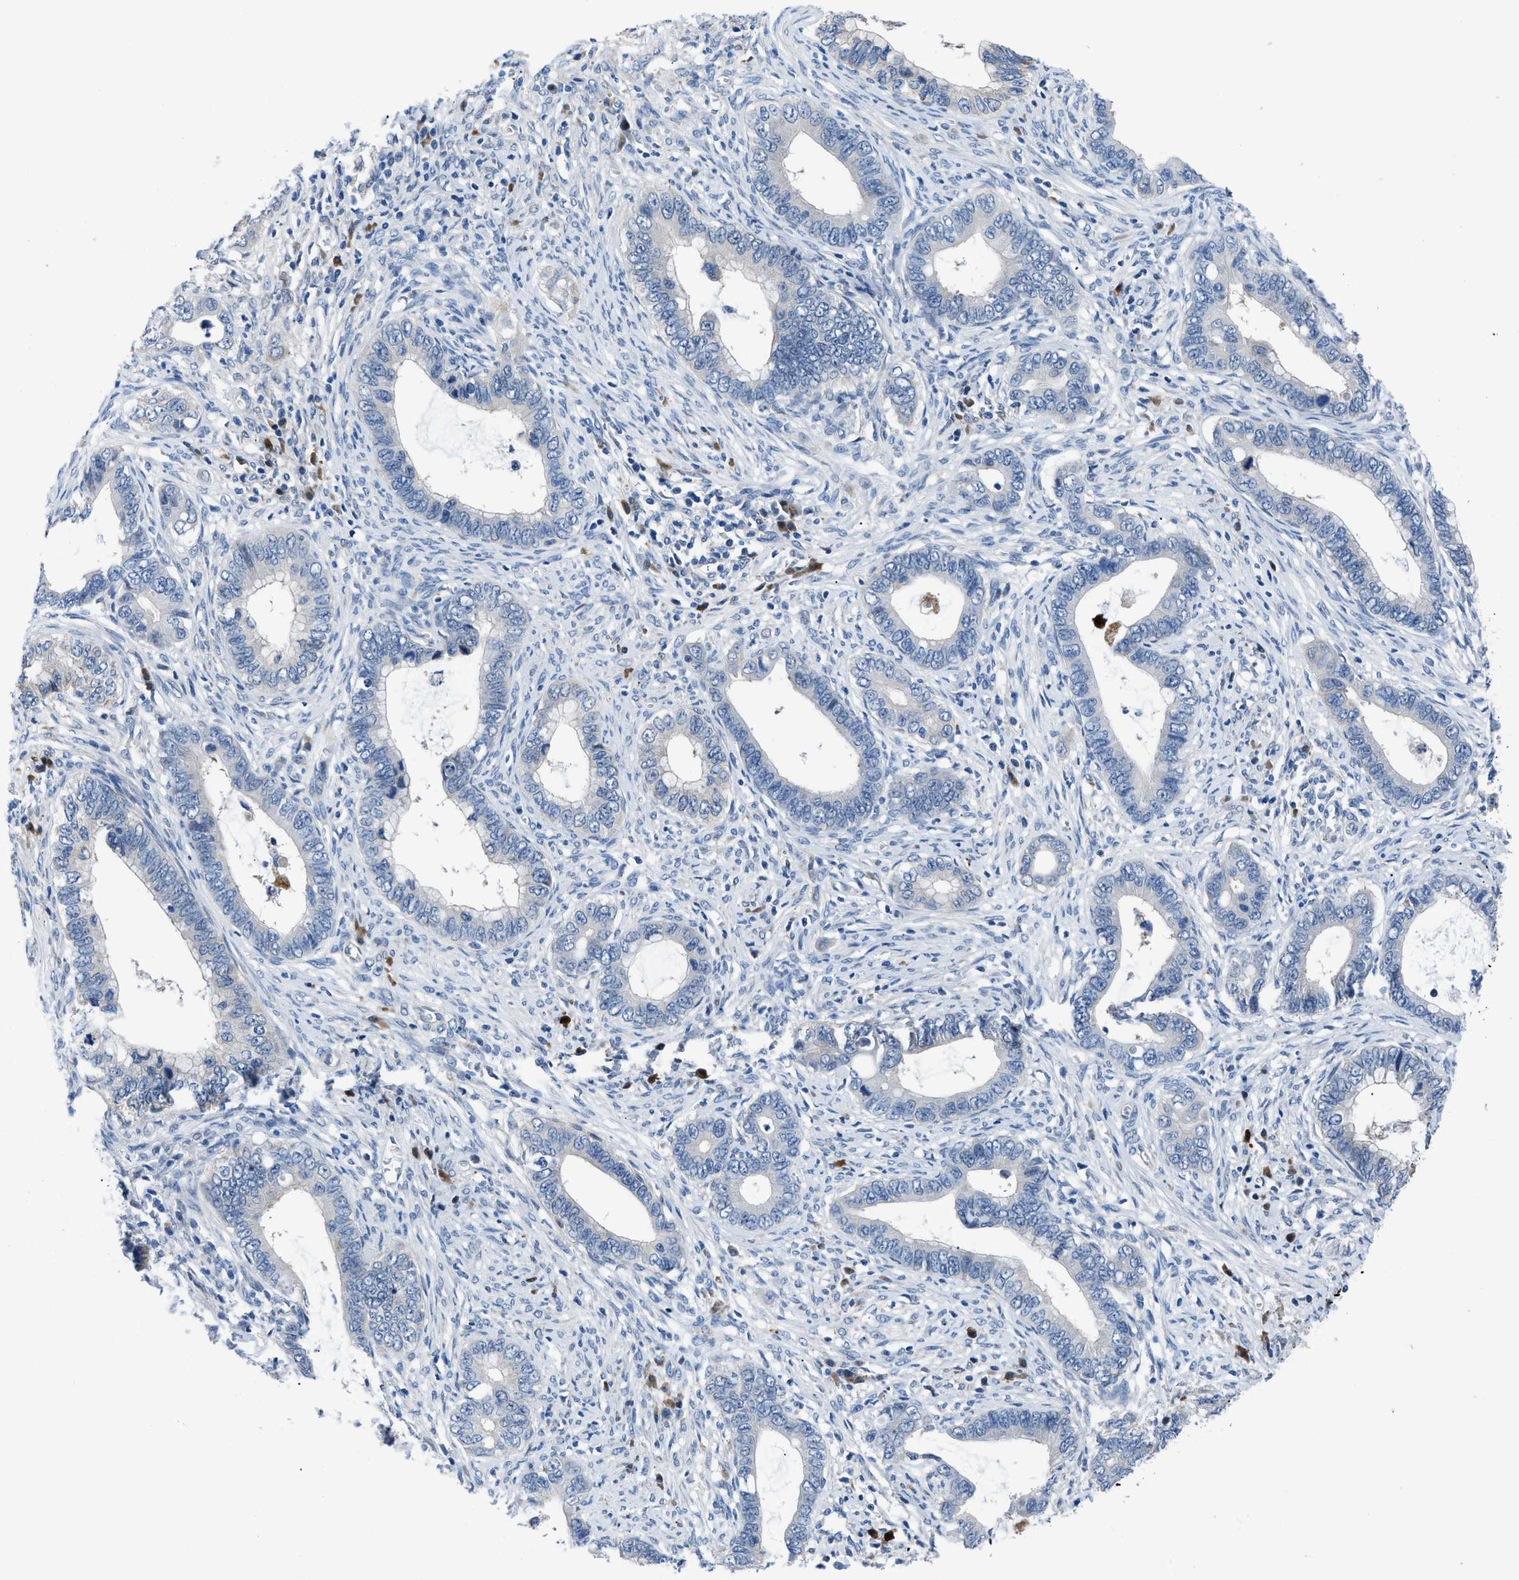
{"staining": {"intensity": "negative", "quantity": "none", "location": "none"}, "tissue": "cervical cancer", "cell_type": "Tumor cells", "image_type": "cancer", "snomed": [{"axis": "morphology", "description": "Adenocarcinoma, NOS"}, {"axis": "topography", "description": "Cervix"}], "caption": "This is an immunohistochemistry (IHC) image of human cervical adenocarcinoma. There is no staining in tumor cells.", "gene": "UAP1", "patient": {"sex": "female", "age": 44}}